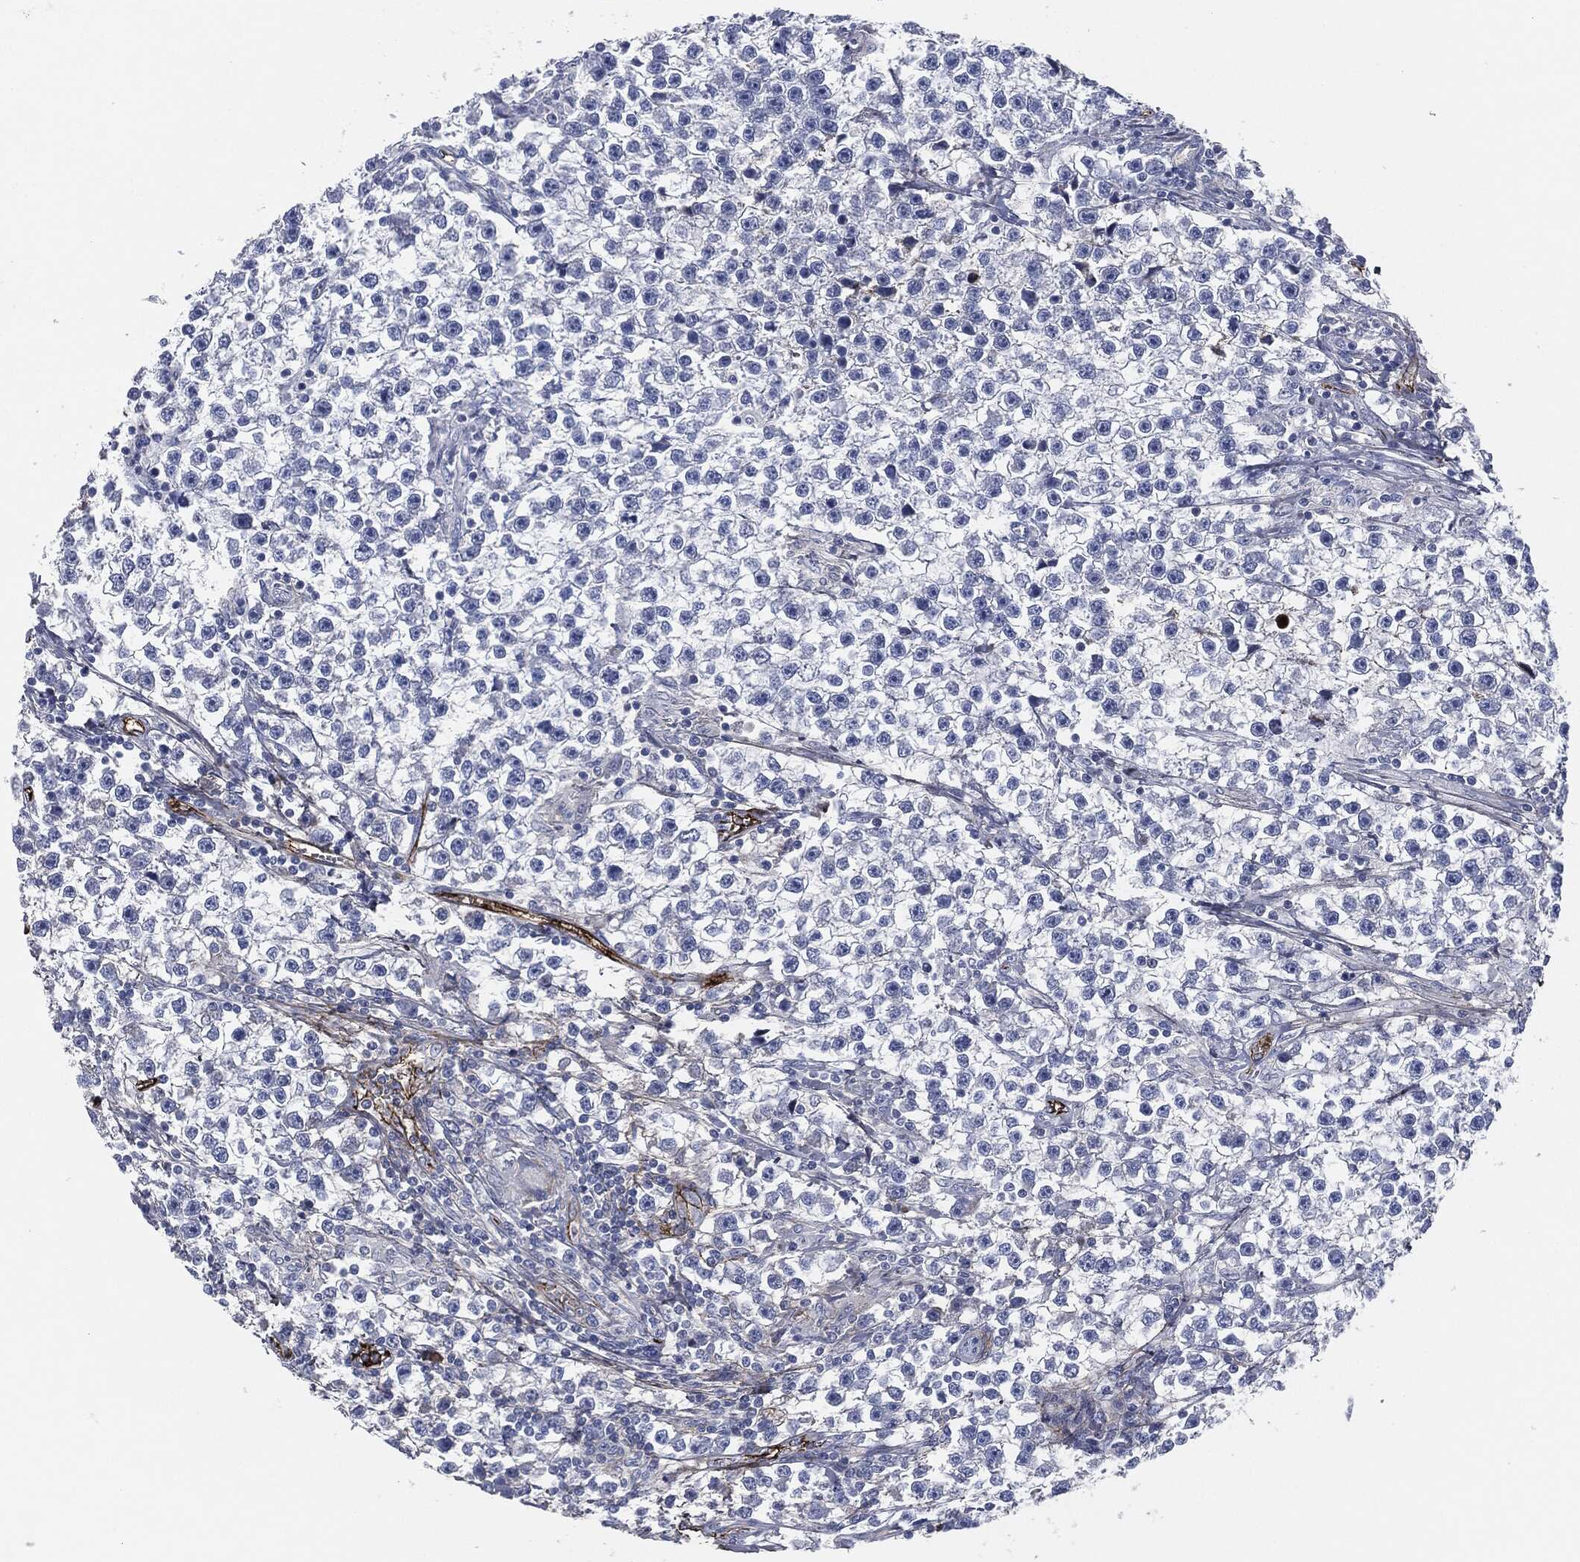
{"staining": {"intensity": "negative", "quantity": "none", "location": "none"}, "tissue": "testis cancer", "cell_type": "Tumor cells", "image_type": "cancer", "snomed": [{"axis": "morphology", "description": "Seminoma, NOS"}, {"axis": "topography", "description": "Testis"}], "caption": "DAB (3,3'-diaminobenzidine) immunohistochemical staining of human testis cancer (seminoma) displays no significant expression in tumor cells. The staining is performed using DAB brown chromogen with nuclei counter-stained in using hematoxylin.", "gene": "APOB", "patient": {"sex": "male", "age": 59}}